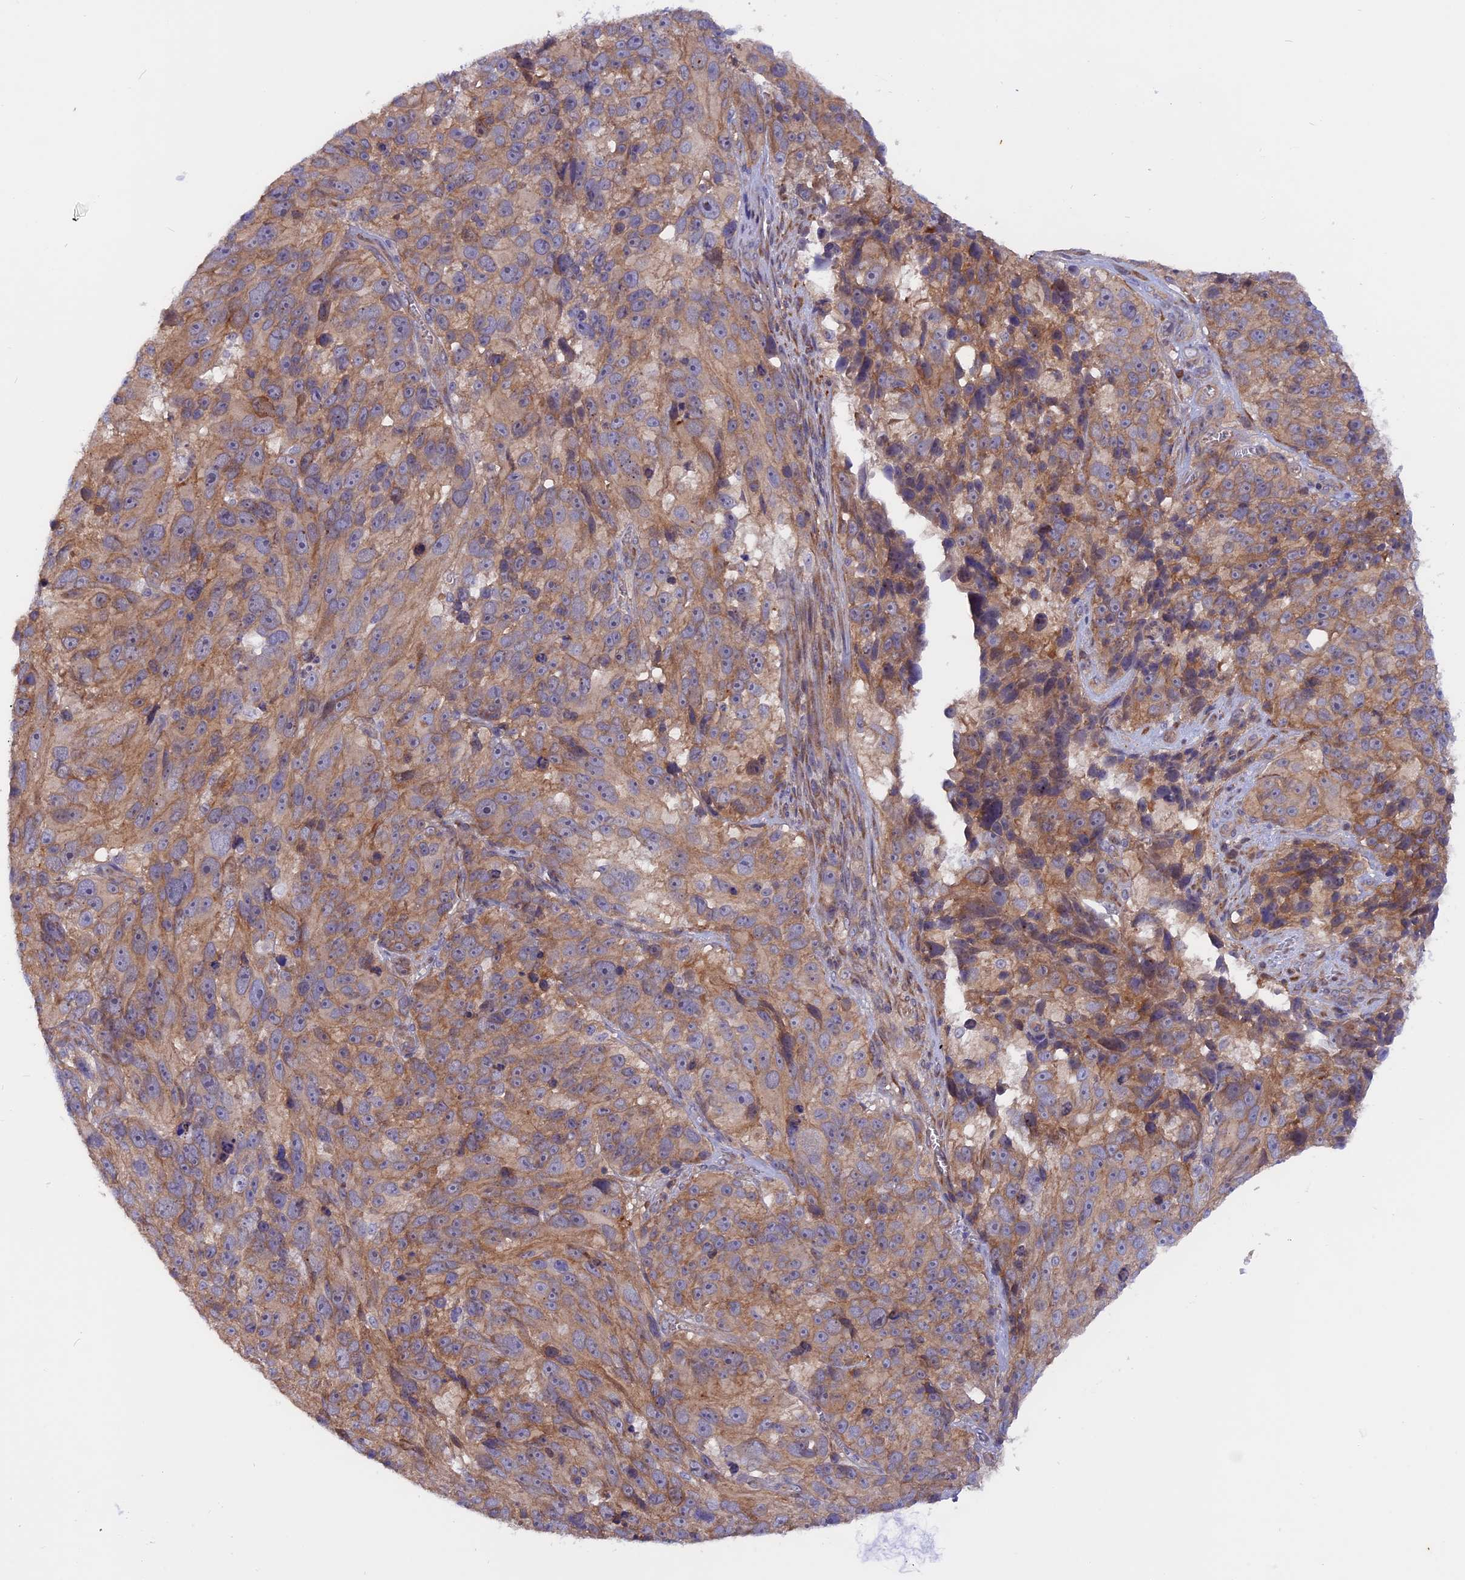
{"staining": {"intensity": "moderate", "quantity": ">75%", "location": "cytoplasmic/membranous"}, "tissue": "melanoma", "cell_type": "Tumor cells", "image_type": "cancer", "snomed": [{"axis": "morphology", "description": "Malignant melanoma, NOS"}, {"axis": "topography", "description": "Skin"}], "caption": "The histopathology image reveals a brown stain indicating the presence of a protein in the cytoplasmic/membranous of tumor cells in malignant melanoma.", "gene": "HYCC1", "patient": {"sex": "male", "age": 84}}